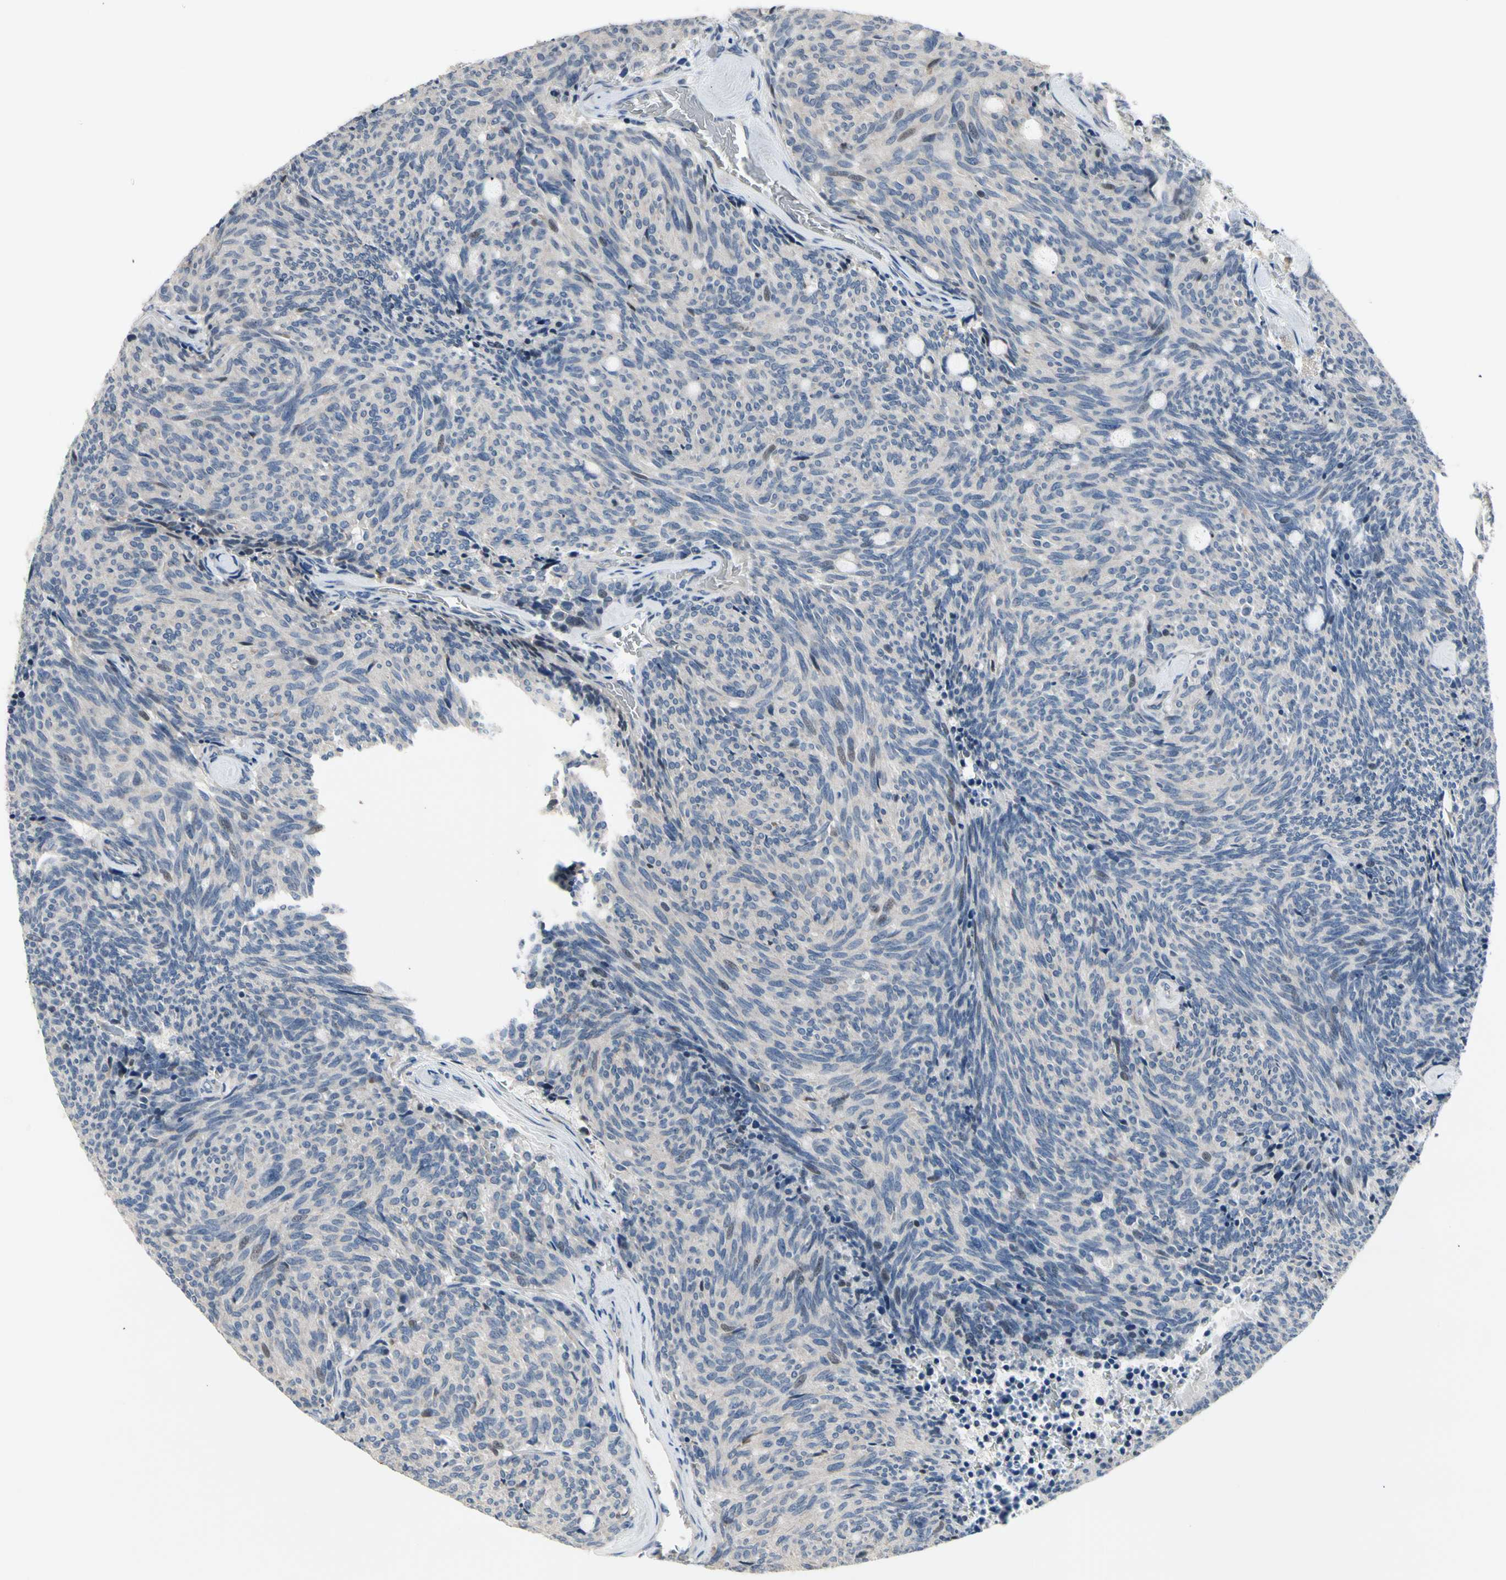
{"staining": {"intensity": "negative", "quantity": "none", "location": "none"}, "tissue": "carcinoid", "cell_type": "Tumor cells", "image_type": "cancer", "snomed": [{"axis": "morphology", "description": "Carcinoid, malignant, NOS"}, {"axis": "topography", "description": "Pancreas"}], "caption": "Protein analysis of carcinoid (malignant) exhibits no significant staining in tumor cells. (DAB (3,3'-diaminobenzidine) immunohistochemistry with hematoxylin counter stain).", "gene": "NFASC", "patient": {"sex": "female", "age": 54}}